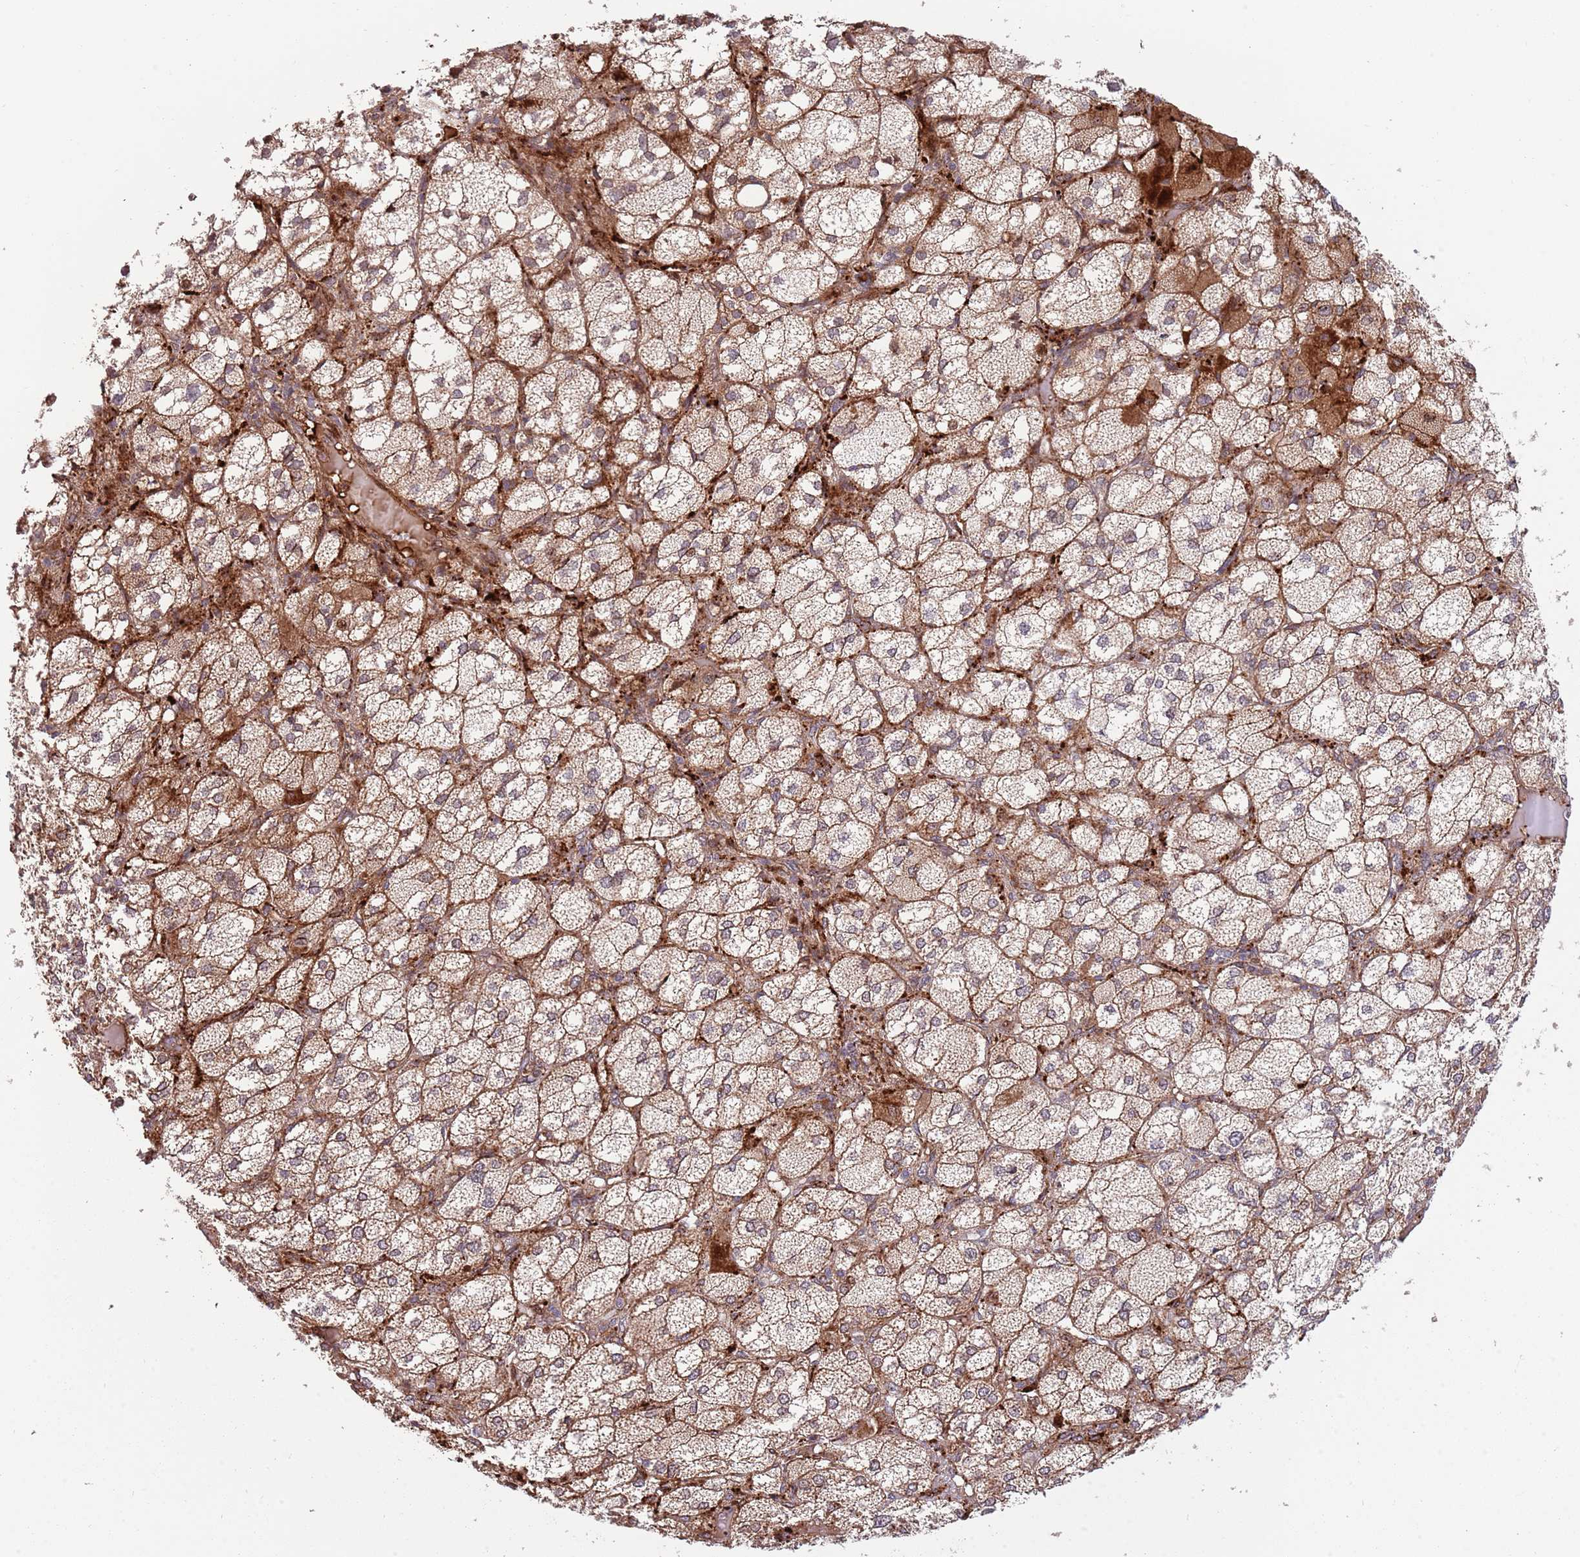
{"staining": {"intensity": "strong", "quantity": "25%-75%", "location": "cytoplasmic/membranous"}, "tissue": "adrenal gland", "cell_type": "Glandular cells", "image_type": "normal", "snomed": [{"axis": "morphology", "description": "Normal tissue, NOS"}, {"axis": "topography", "description": "Adrenal gland"}], "caption": "DAB immunohistochemical staining of normal human adrenal gland displays strong cytoplasmic/membranous protein staining in approximately 25%-75% of glandular cells.", "gene": "NT5DC4", "patient": {"sex": "female", "age": 61}}